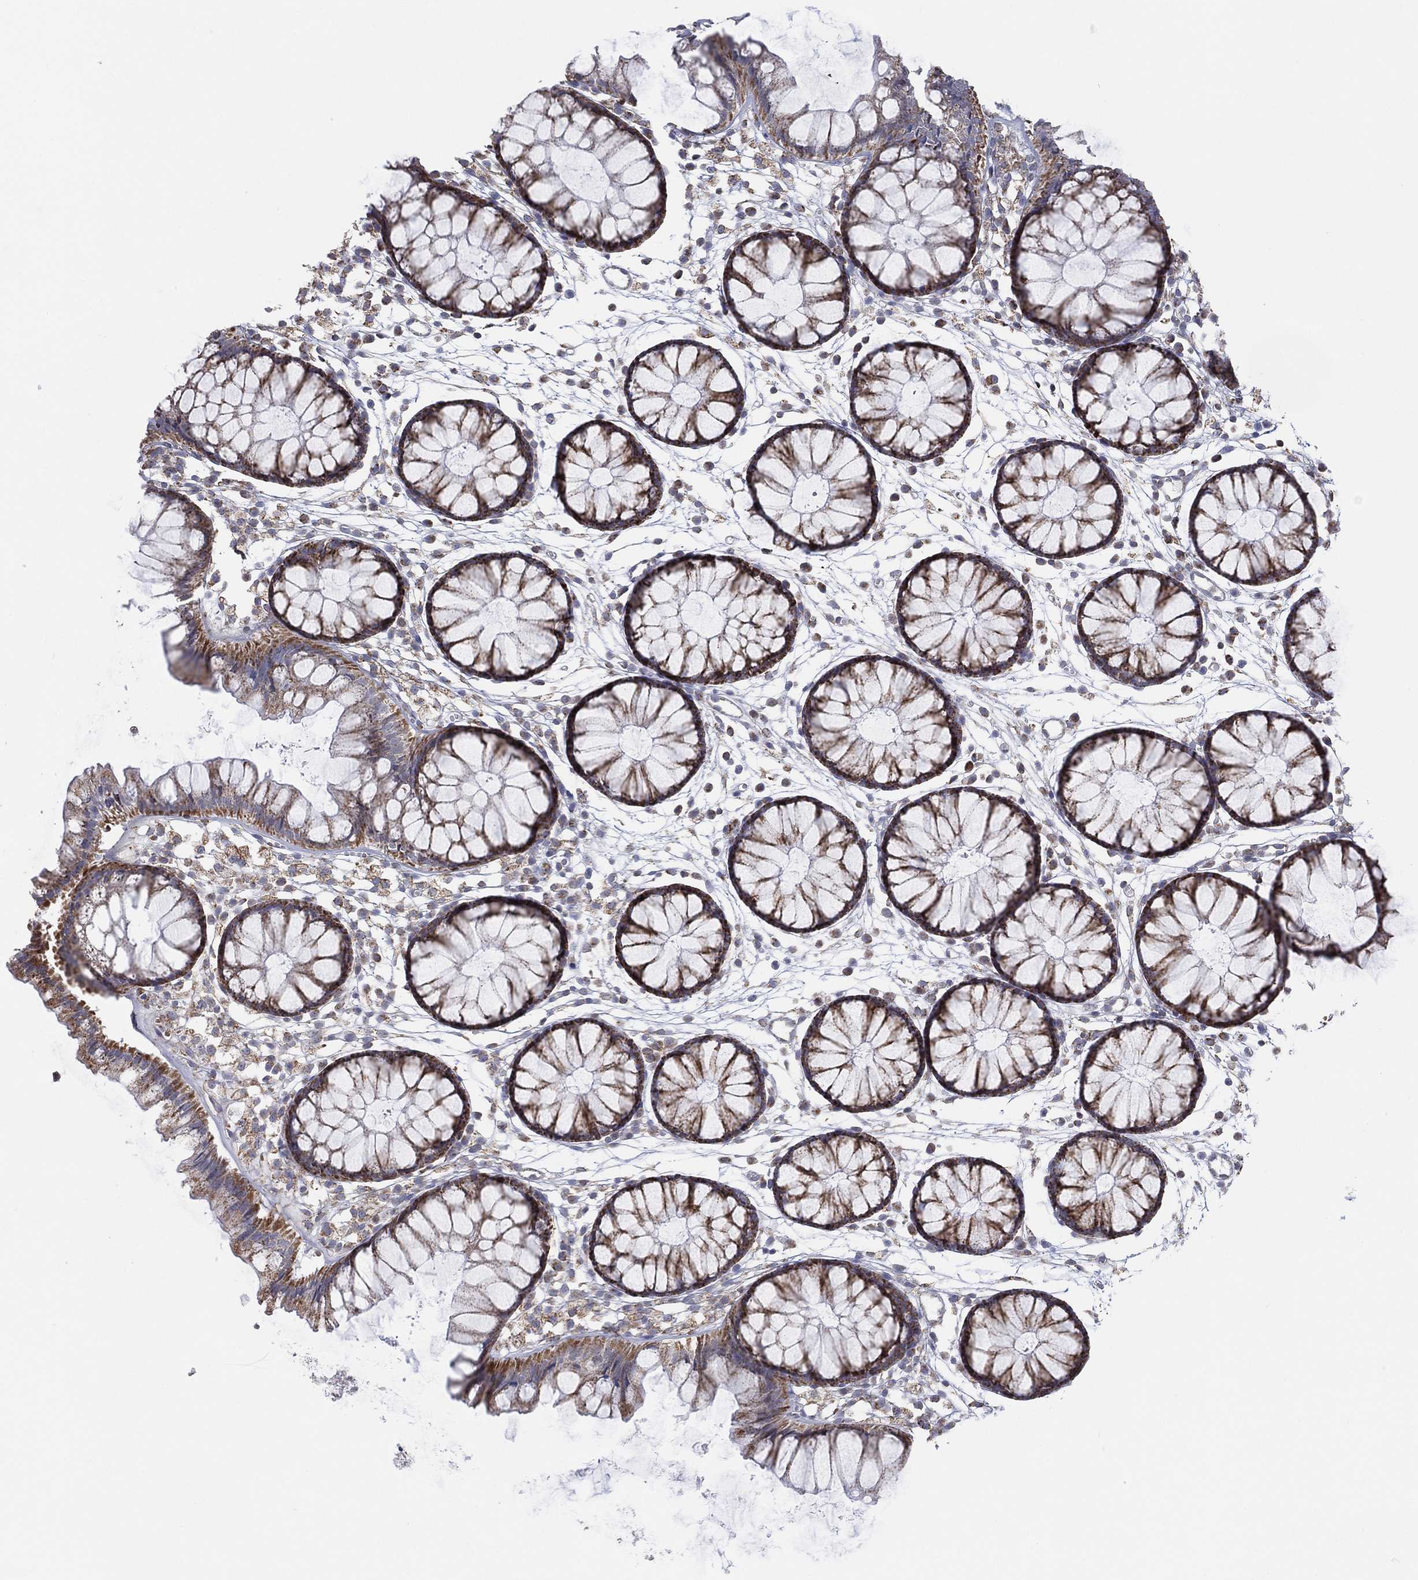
{"staining": {"intensity": "negative", "quantity": "none", "location": "none"}, "tissue": "colon", "cell_type": "Endothelial cells", "image_type": "normal", "snomed": [{"axis": "morphology", "description": "Normal tissue, NOS"}, {"axis": "morphology", "description": "Adenocarcinoma, NOS"}, {"axis": "topography", "description": "Colon"}], "caption": "The immunohistochemistry photomicrograph has no significant staining in endothelial cells of colon. (Stains: DAB immunohistochemistry (IHC) with hematoxylin counter stain, Microscopy: brightfield microscopy at high magnification).", "gene": "INA", "patient": {"sex": "male", "age": 65}}